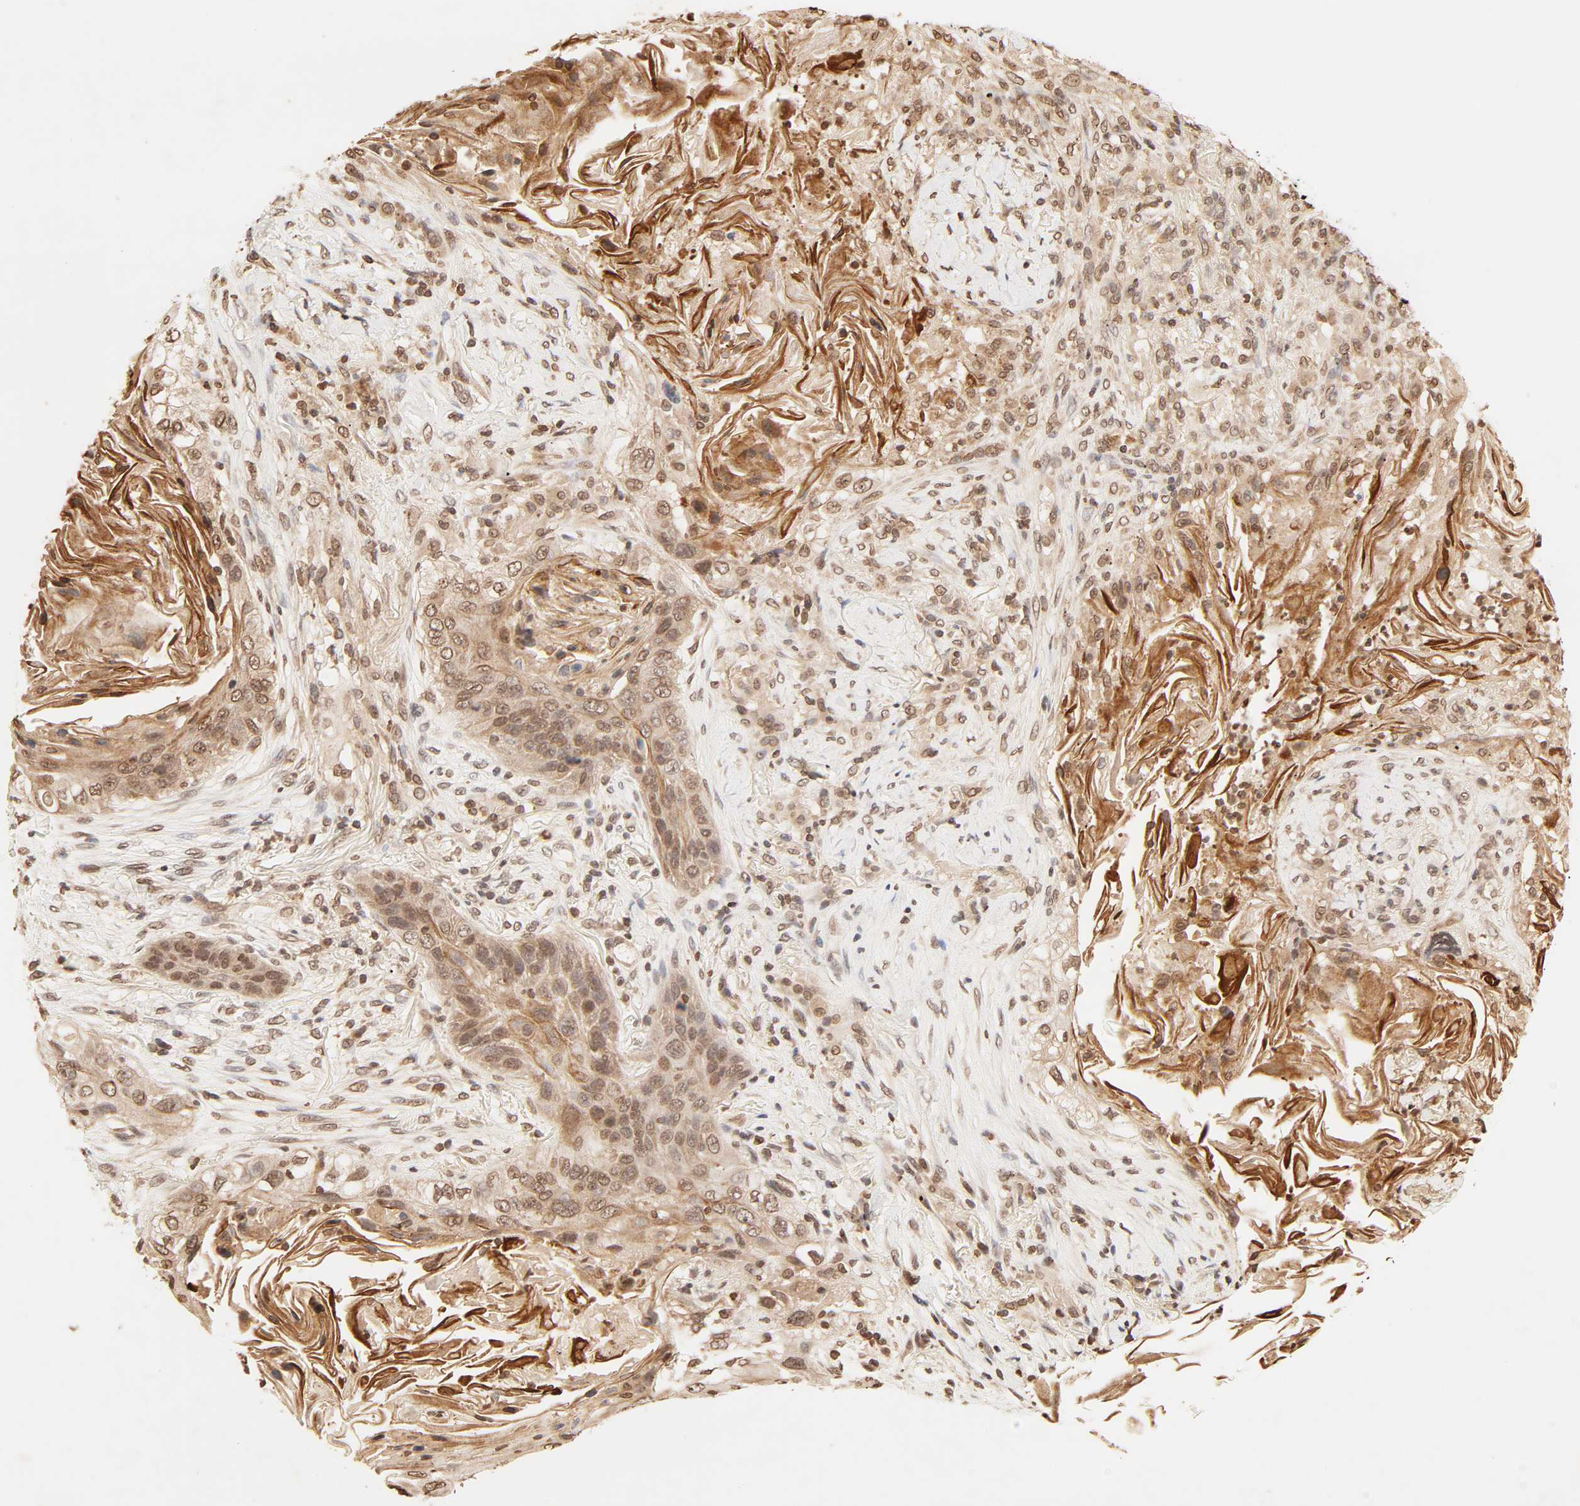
{"staining": {"intensity": "moderate", "quantity": ">75%", "location": "cytoplasmic/membranous,nuclear"}, "tissue": "lung cancer", "cell_type": "Tumor cells", "image_type": "cancer", "snomed": [{"axis": "morphology", "description": "Squamous cell carcinoma, NOS"}, {"axis": "topography", "description": "Lung"}], "caption": "IHC micrograph of lung cancer stained for a protein (brown), which displays medium levels of moderate cytoplasmic/membranous and nuclear expression in about >75% of tumor cells.", "gene": "TBL1X", "patient": {"sex": "female", "age": 67}}